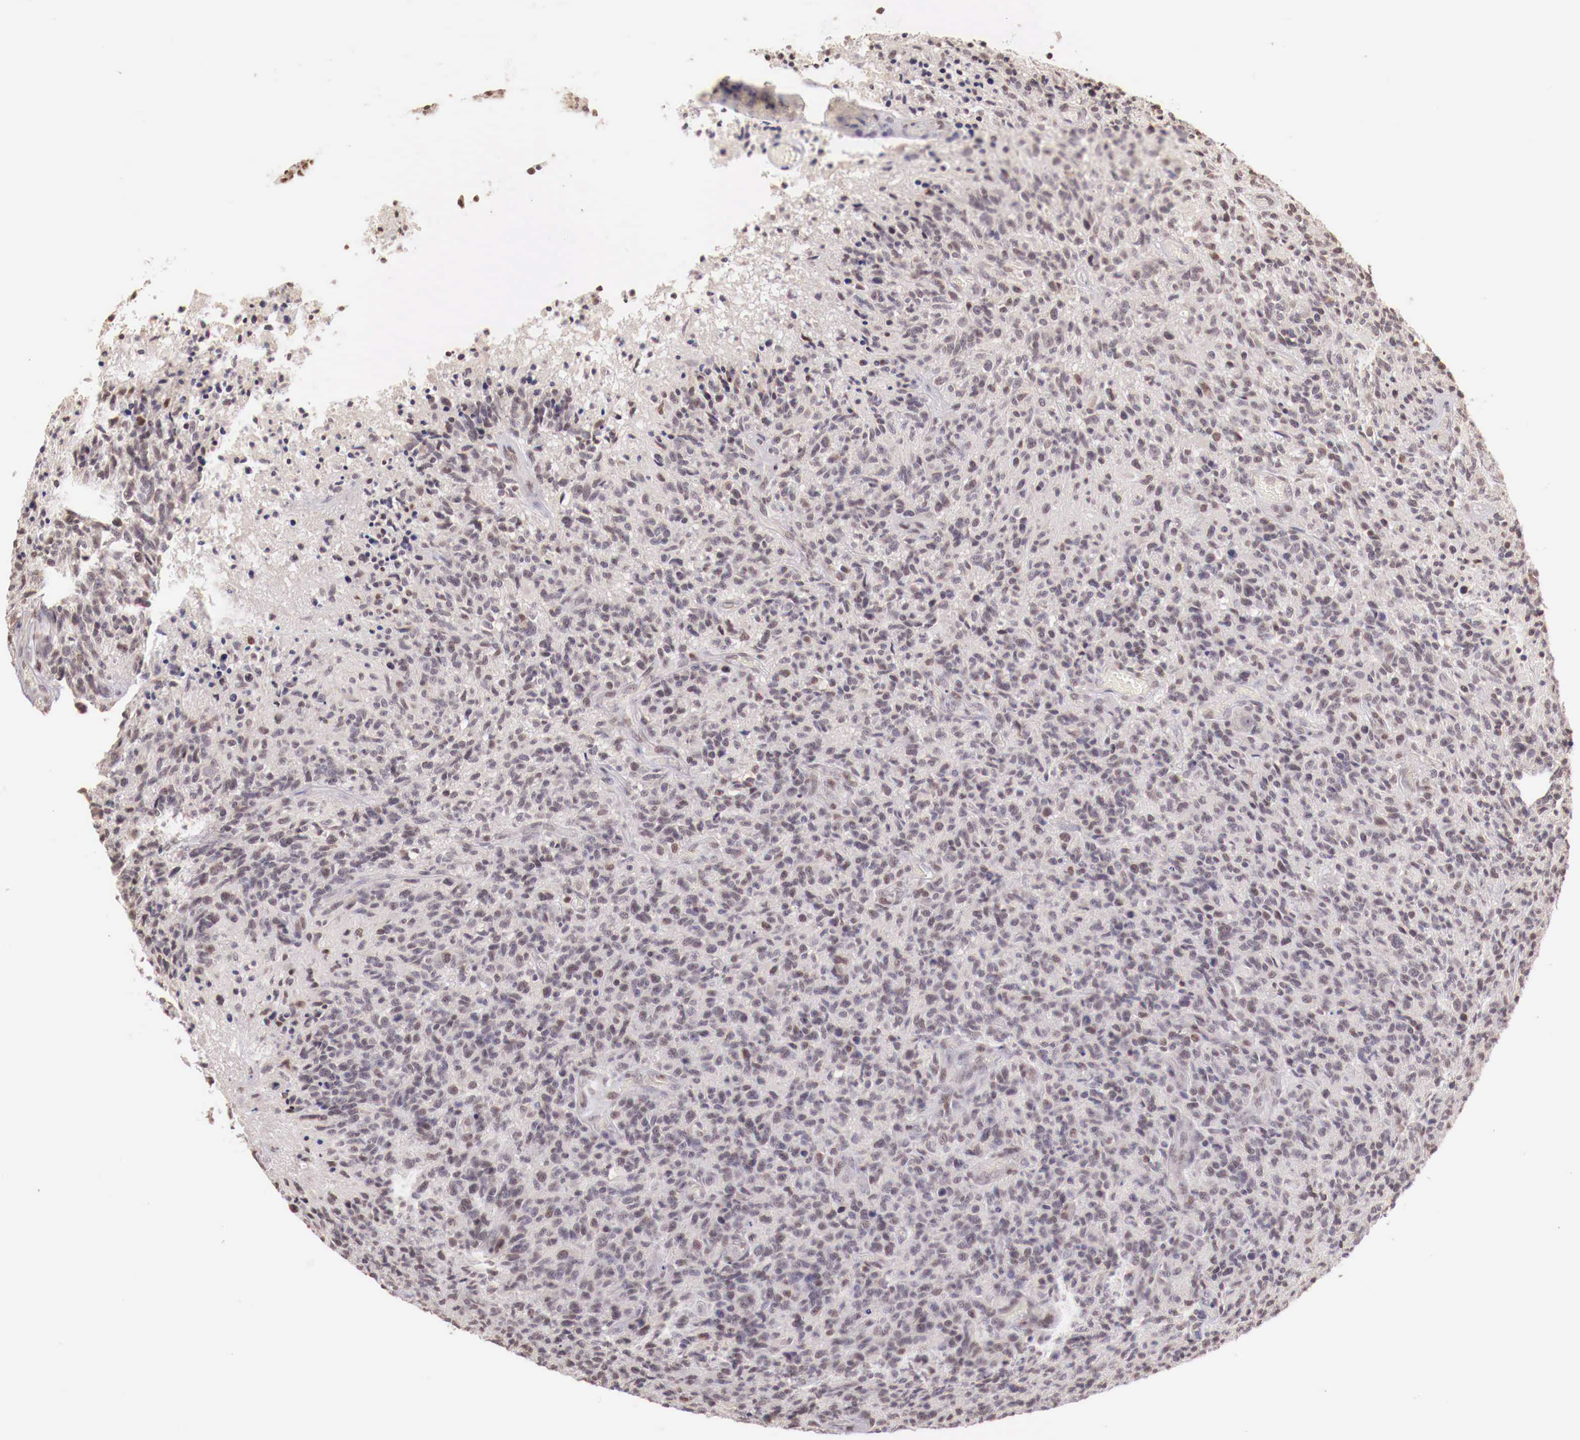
{"staining": {"intensity": "weak", "quantity": "<25%", "location": "nuclear"}, "tissue": "glioma", "cell_type": "Tumor cells", "image_type": "cancer", "snomed": [{"axis": "morphology", "description": "Glioma, malignant, High grade"}, {"axis": "topography", "description": "Brain"}], "caption": "Immunohistochemistry (IHC) of human malignant high-grade glioma exhibits no positivity in tumor cells.", "gene": "SP1", "patient": {"sex": "male", "age": 36}}